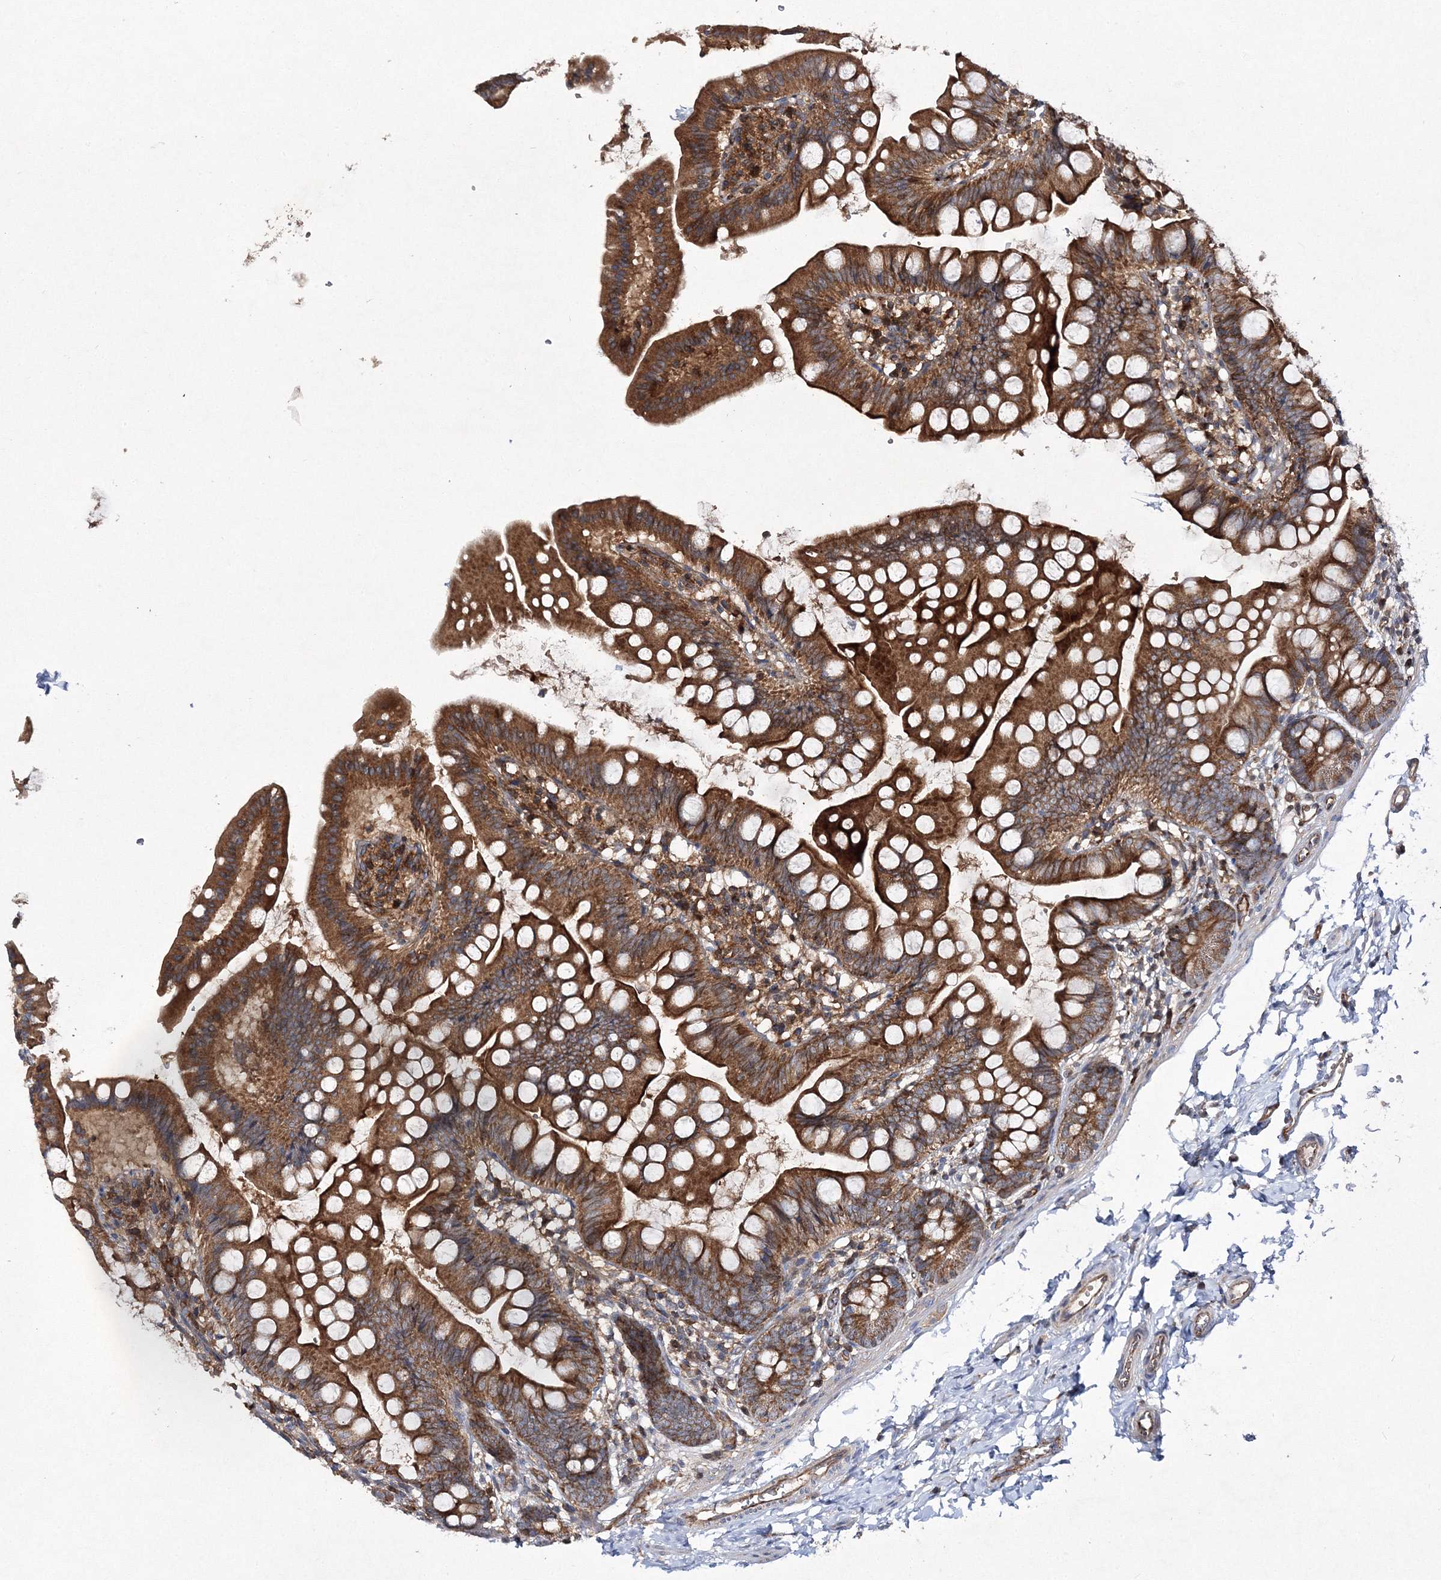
{"staining": {"intensity": "strong", "quantity": ">75%", "location": "cytoplasmic/membranous"}, "tissue": "small intestine", "cell_type": "Glandular cells", "image_type": "normal", "snomed": [{"axis": "morphology", "description": "Normal tissue, NOS"}, {"axis": "topography", "description": "Small intestine"}], "caption": "An immunohistochemistry (IHC) image of unremarkable tissue is shown. Protein staining in brown labels strong cytoplasmic/membranous positivity in small intestine within glandular cells. The staining was performed using DAB (3,3'-diaminobenzidine), with brown indicating positive protein expression. Nuclei are stained blue with hematoxylin.", "gene": "DNAJC13", "patient": {"sex": "male", "age": 7}}